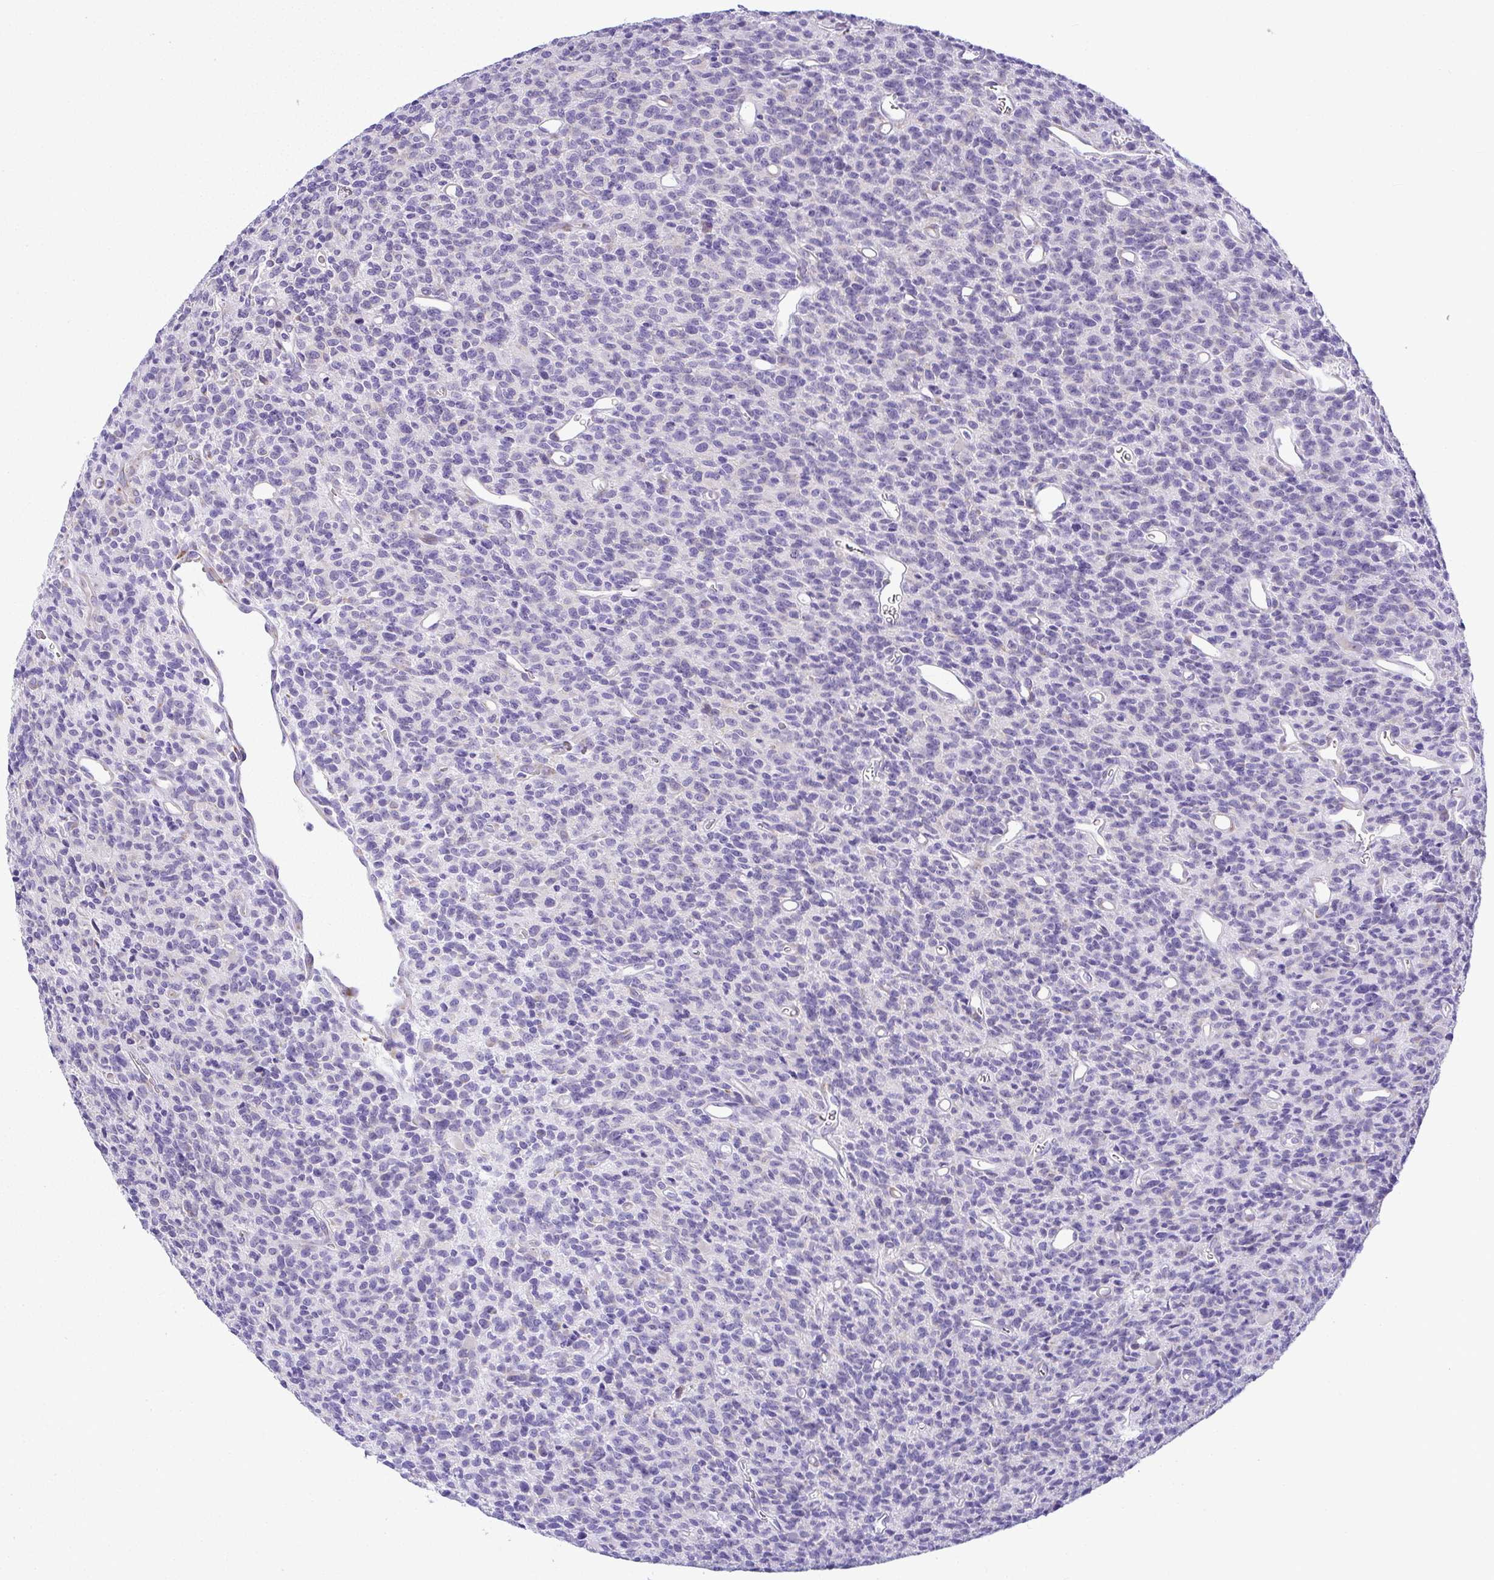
{"staining": {"intensity": "negative", "quantity": "none", "location": "none"}, "tissue": "glioma", "cell_type": "Tumor cells", "image_type": "cancer", "snomed": [{"axis": "morphology", "description": "Glioma, malignant, High grade"}, {"axis": "topography", "description": "Brain"}], "caption": "Protein analysis of malignant high-grade glioma exhibits no significant positivity in tumor cells. (Brightfield microscopy of DAB IHC at high magnification).", "gene": "ADRA2C", "patient": {"sex": "male", "age": 76}}